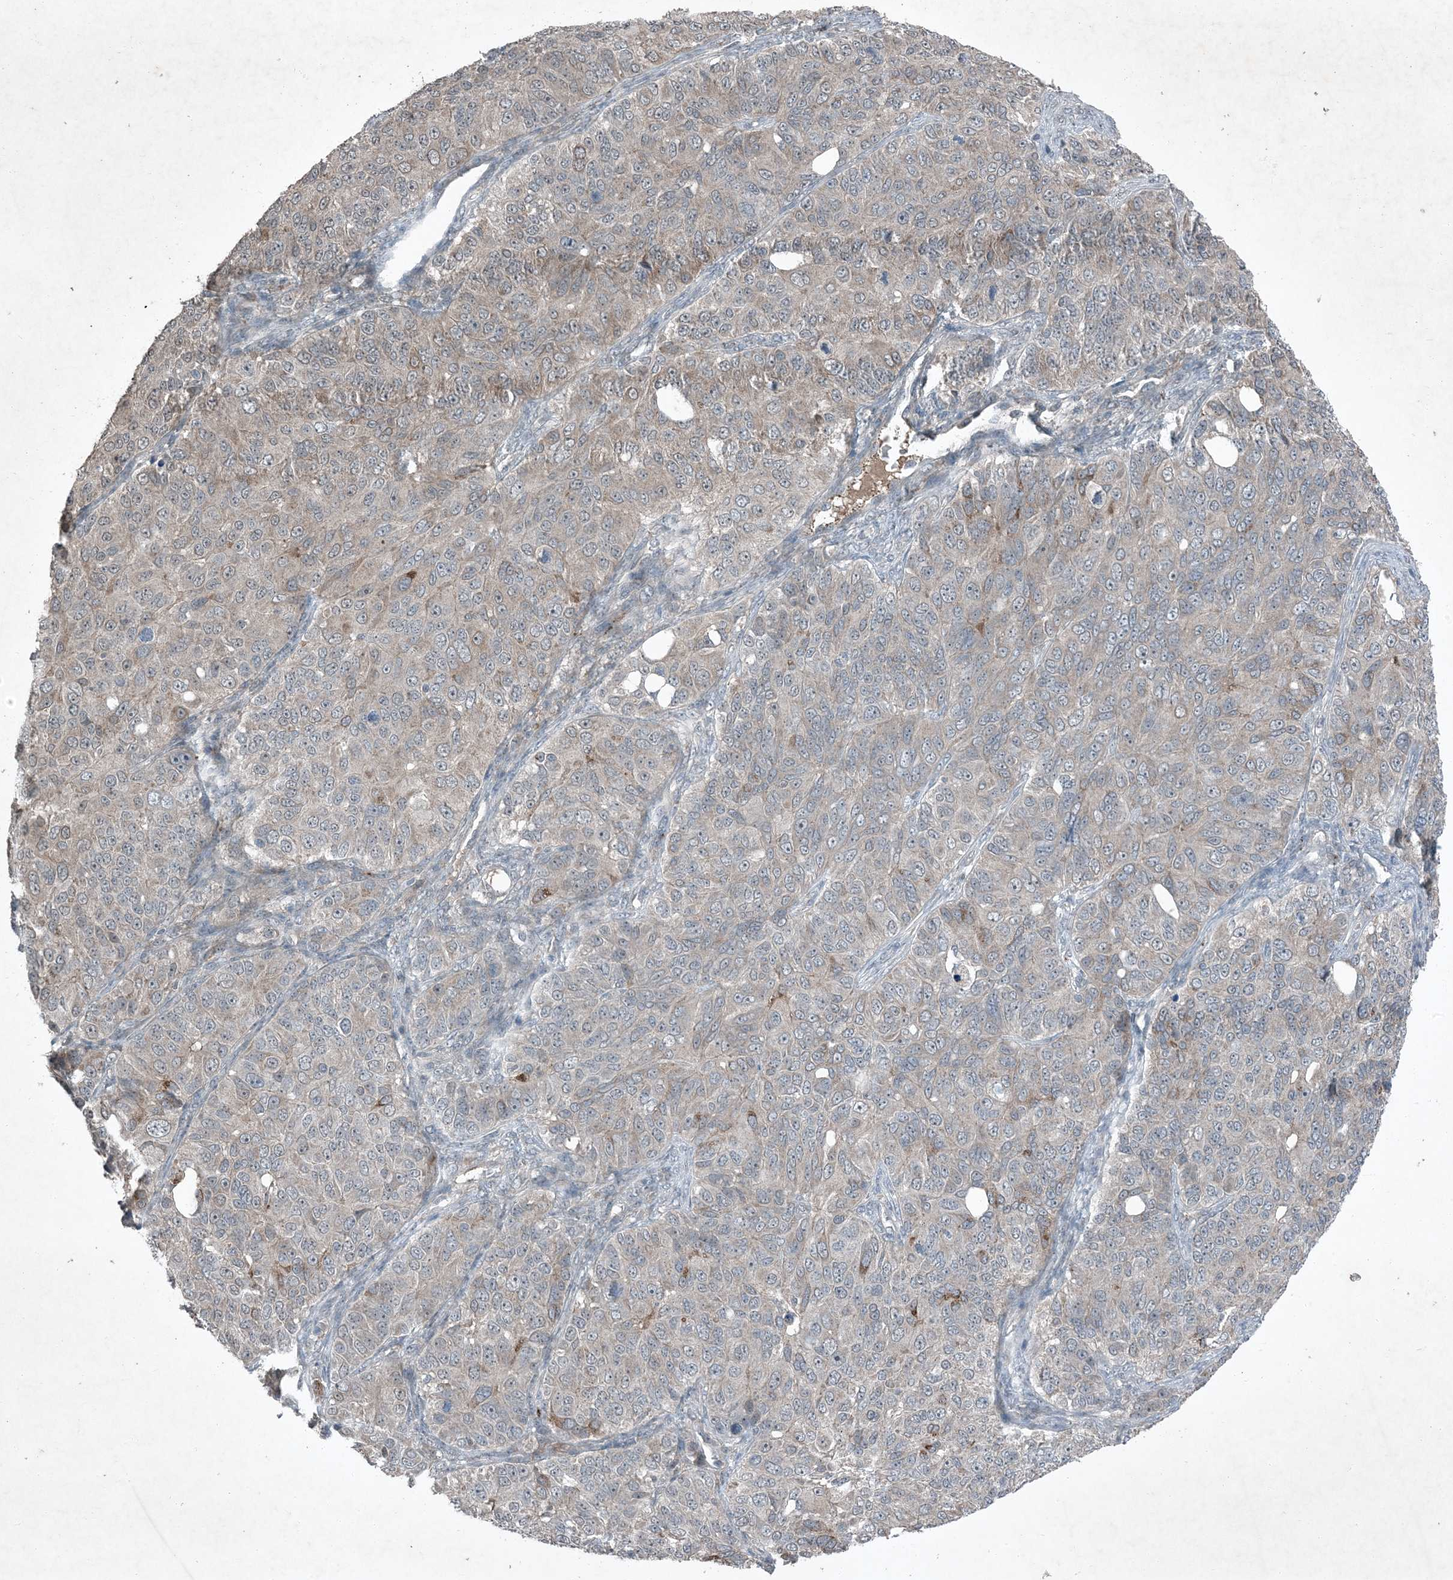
{"staining": {"intensity": "weak", "quantity": "<25%", "location": "cytoplasmic/membranous"}, "tissue": "ovarian cancer", "cell_type": "Tumor cells", "image_type": "cancer", "snomed": [{"axis": "morphology", "description": "Carcinoma, endometroid"}, {"axis": "topography", "description": "Ovary"}], "caption": "IHC image of ovarian endometroid carcinoma stained for a protein (brown), which demonstrates no staining in tumor cells. Nuclei are stained in blue.", "gene": "MDN1", "patient": {"sex": "female", "age": 51}}